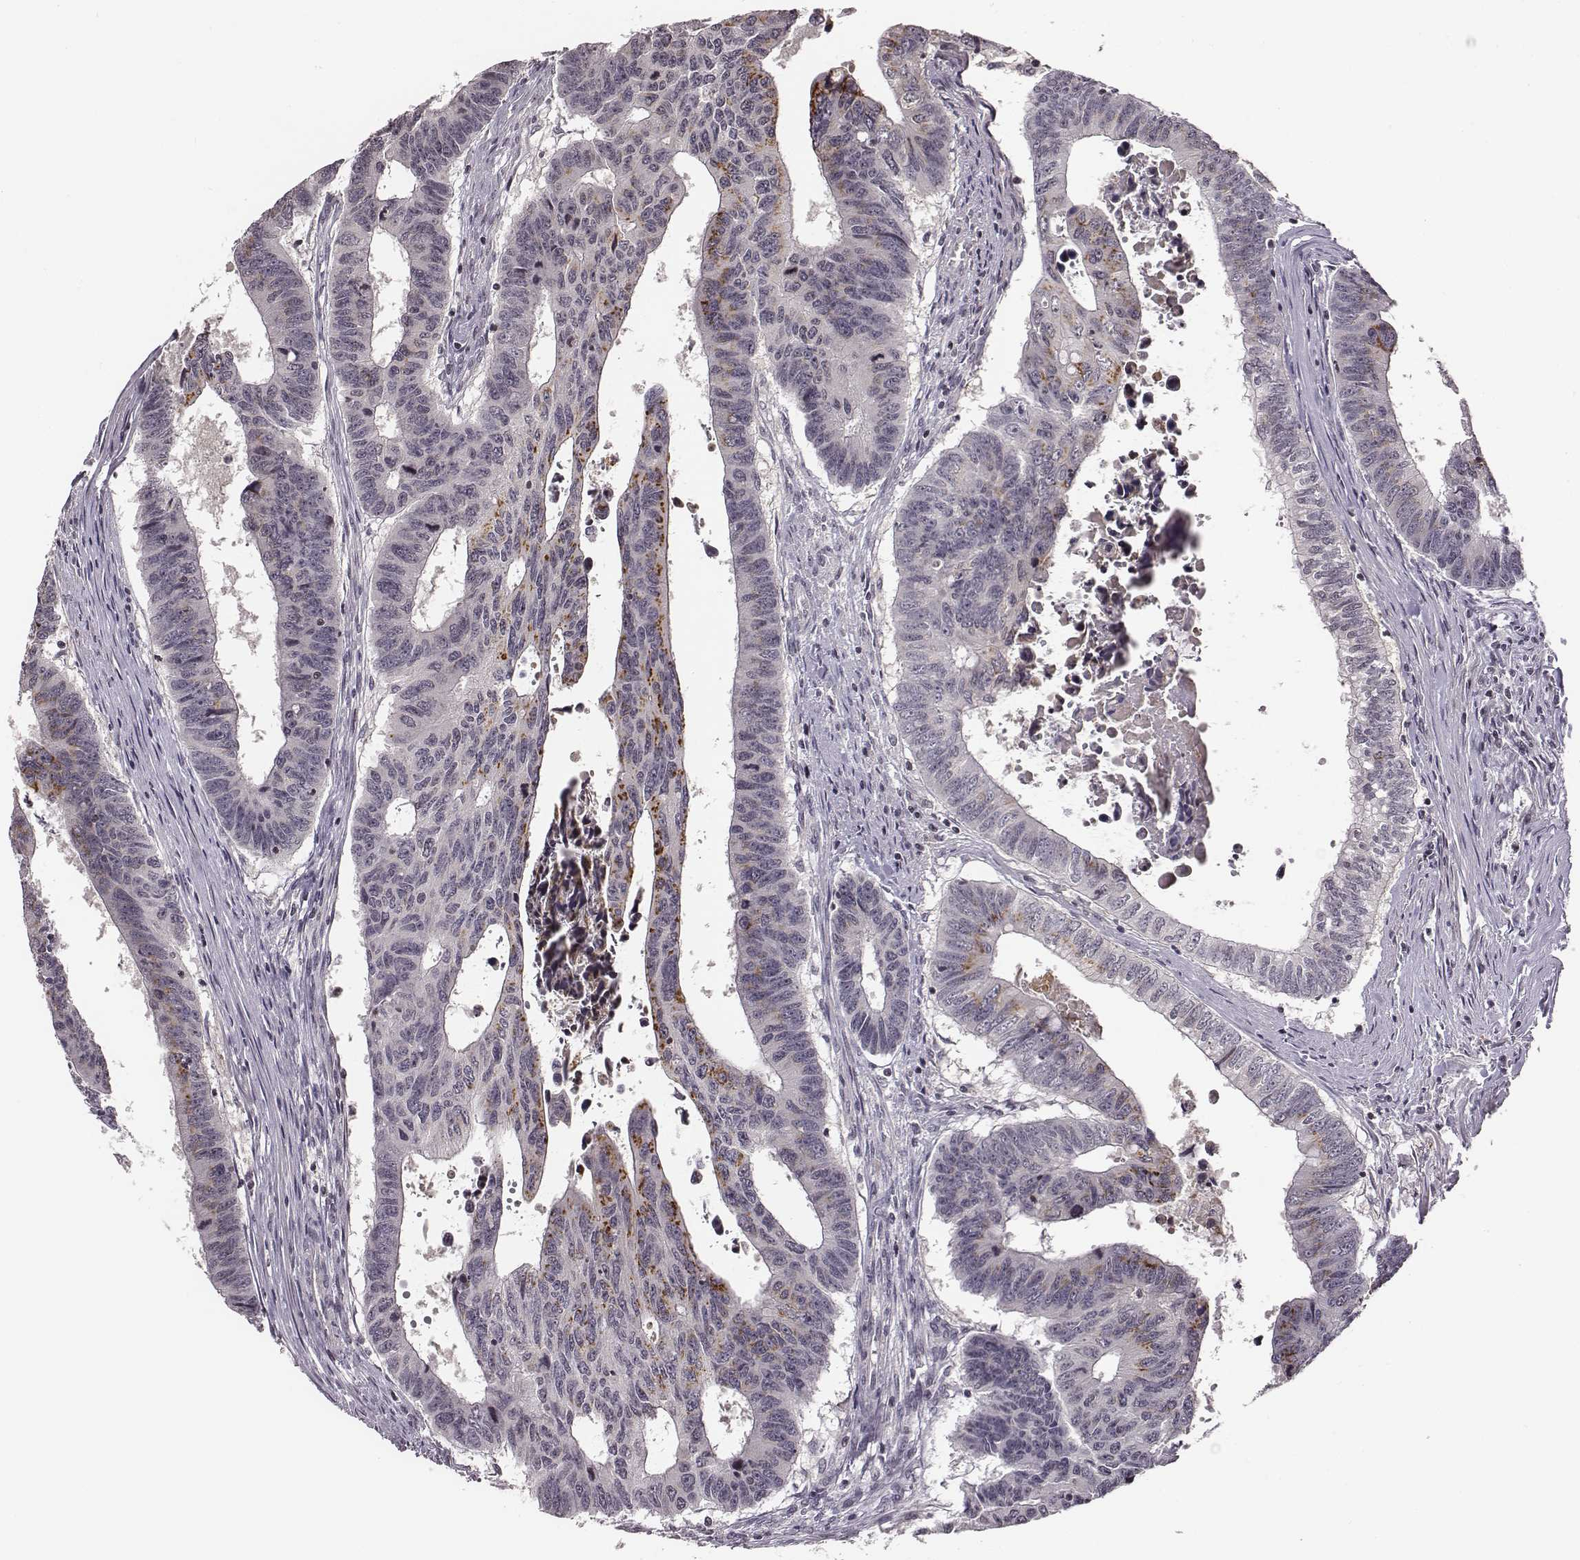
{"staining": {"intensity": "moderate", "quantity": "<25%", "location": "cytoplasmic/membranous"}, "tissue": "colorectal cancer", "cell_type": "Tumor cells", "image_type": "cancer", "snomed": [{"axis": "morphology", "description": "Adenocarcinoma, NOS"}, {"axis": "topography", "description": "Rectum"}], "caption": "Colorectal adenocarcinoma stained with immunohistochemistry reveals moderate cytoplasmic/membranous expression in approximately <25% of tumor cells.", "gene": "GRM4", "patient": {"sex": "female", "age": 85}}